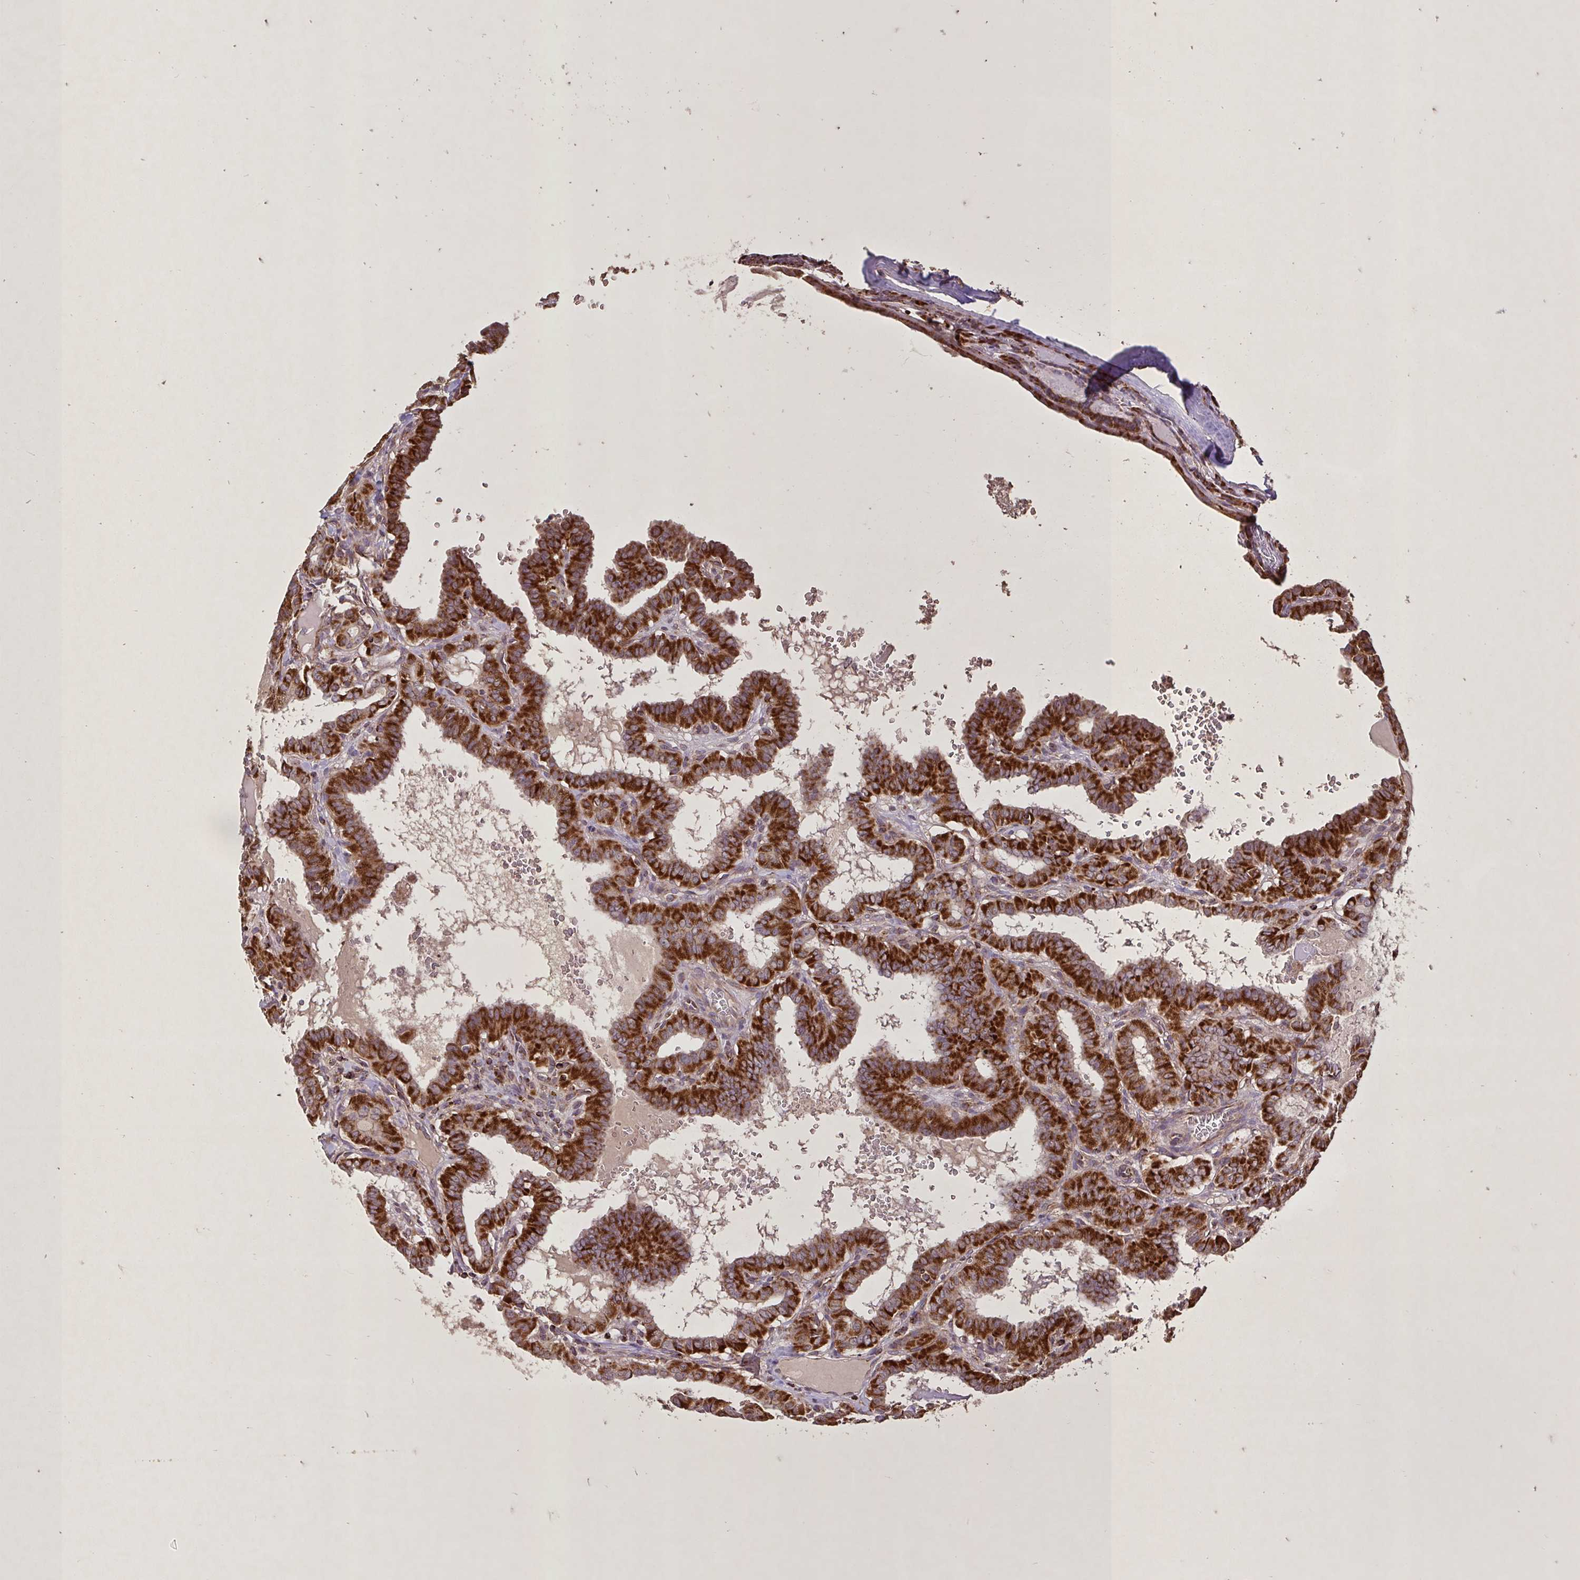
{"staining": {"intensity": "strong", "quantity": ">75%", "location": "cytoplasmic/membranous"}, "tissue": "thyroid cancer", "cell_type": "Tumor cells", "image_type": "cancer", "snomed": [{"axis": "morphology", "description": "Papillary adenocarcinoma, NOS"}, {"axis": "topography", "description": "Thyroid gland"}], "caption": "Immunohistochemical staining of thyroid cancer displays high levels of strong cytoplasmic/membranous staining in about >75% of tumor cells.", "gene": "AGK", "patient": {"sex": "female", "age": 21}}